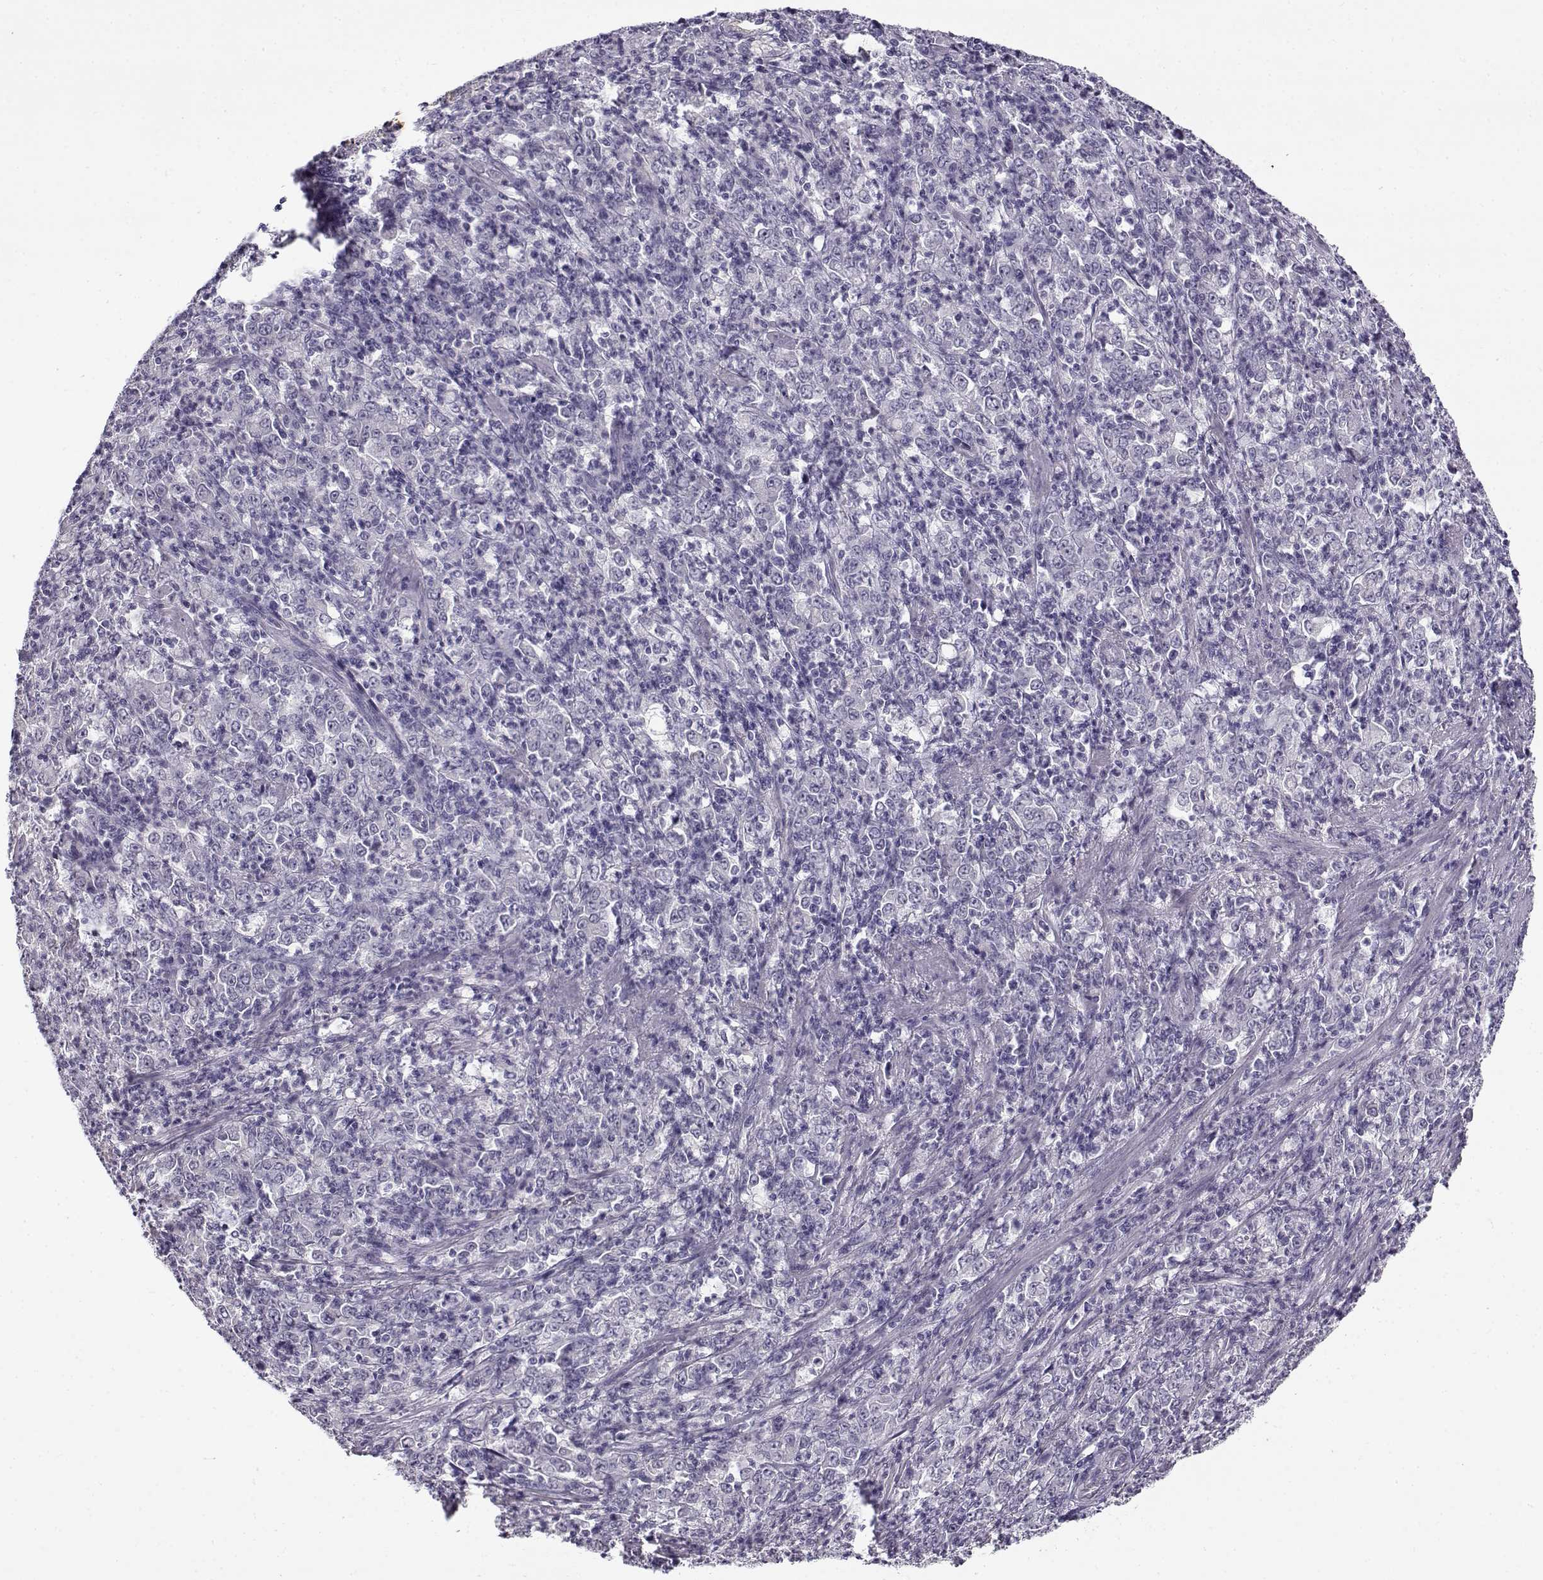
{"staining": {"intensity": "negative", "quantity": "none", "location": "none"}, "tissue": "stomach cancer", "cell_type": "Tumor cells", "image_type": "cancer", "snomed": [{"axis": "morphology", "description": "Adenocarcinoma, NOS"}, {"axis": "topography", "description": "Stomach, lower"}], "caption": "Adenocarcinoma (stomach) stained for a protein using IHC exhibits no expression tumor cells.", "gene": "TEX55", "patient": {"sex": "female", "age": 71}}